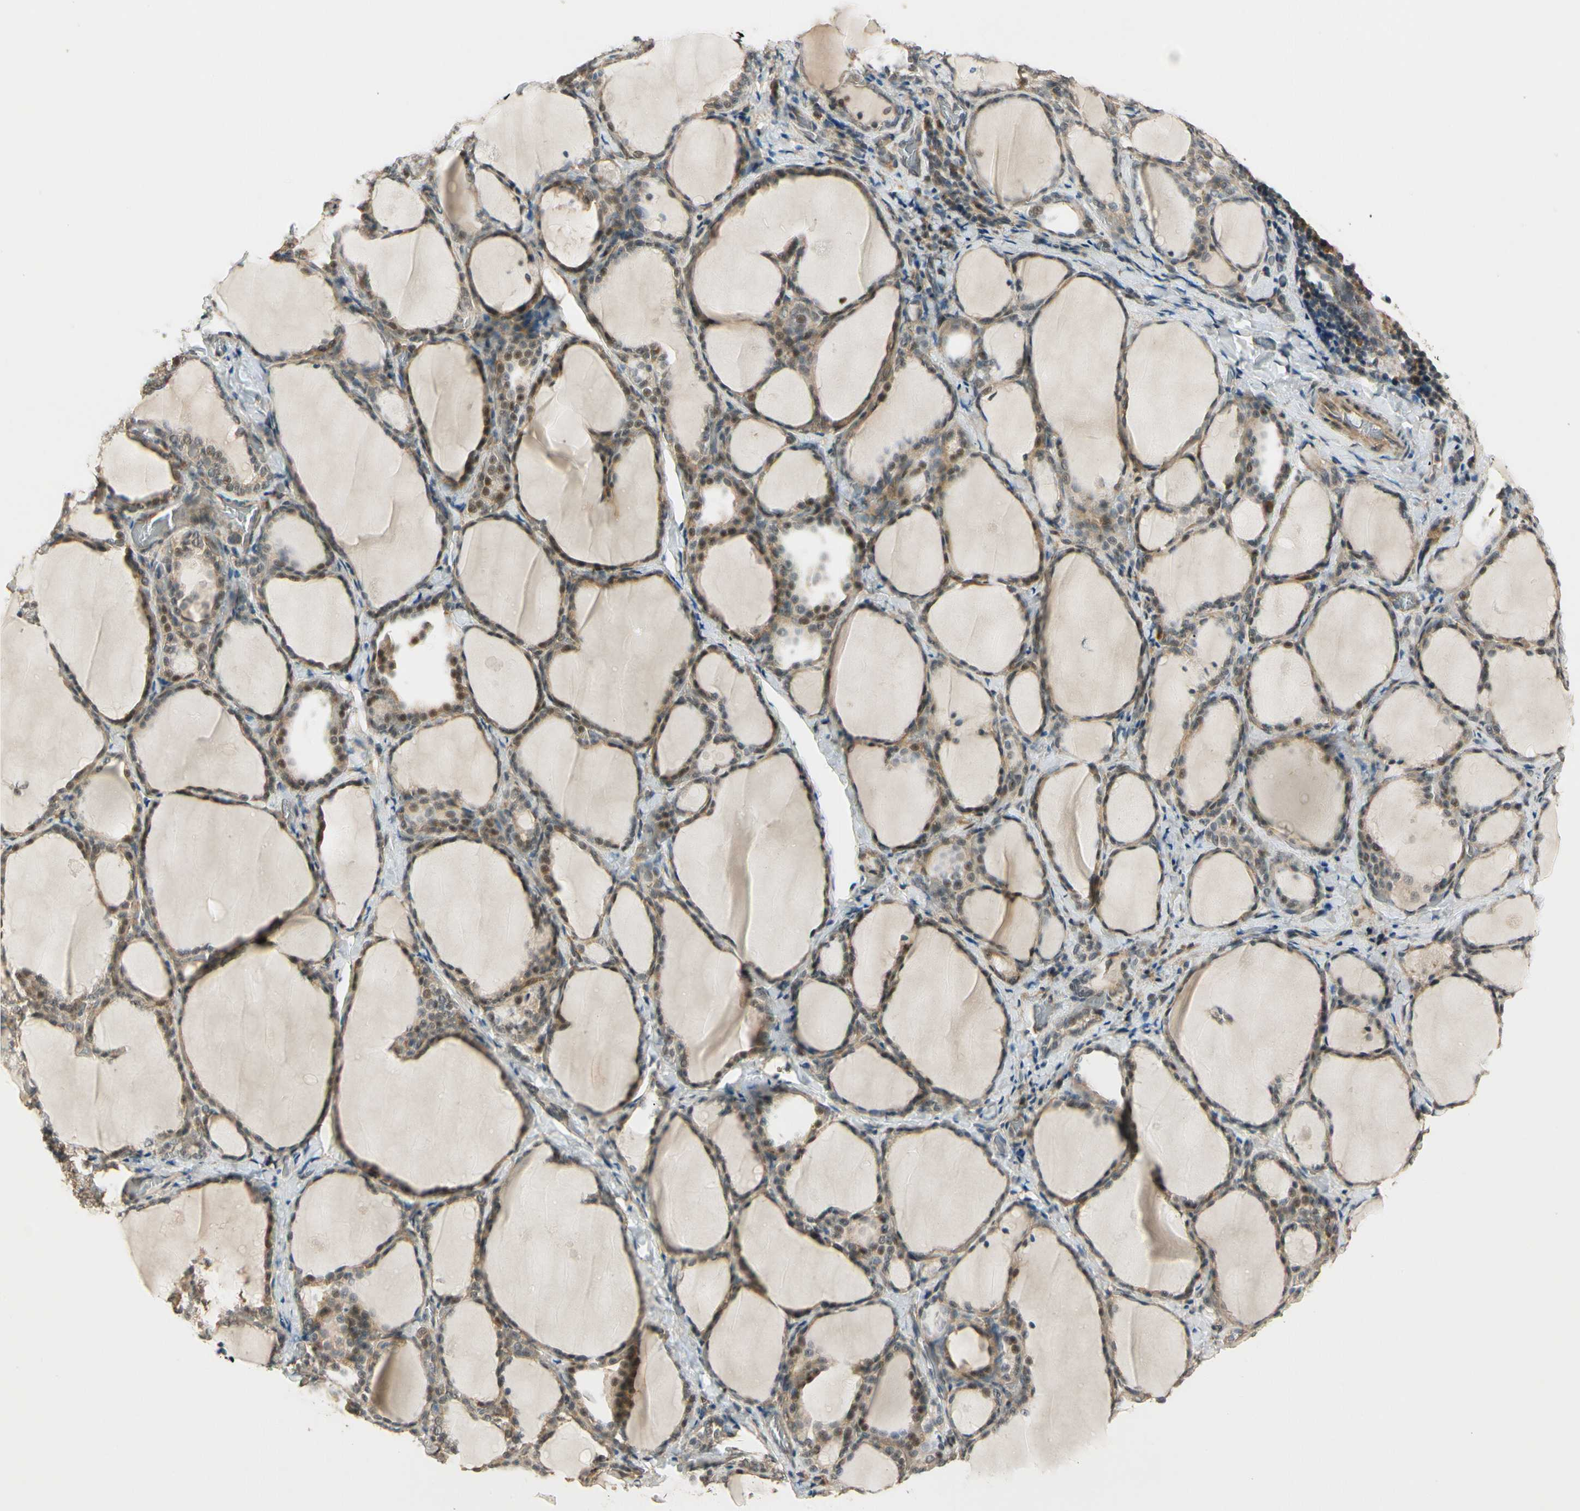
{"staining": {"intensity": "moderate", "quantity": ">75%", "location": "cytoplasmic/membranous,nuclear"}, "tissue": "thyroid gland", "cell_type": "Glandular cells", "image_type": "normal", "snomed": [{"axis": "morphology", "description": "Normal tissue, NOS"}, {"axis": "morphology", "description": "Papillary adenocarcinoma, NOS"}, {"axis": "topography", "description": "Thyroid gland"}], "caption": "Protein staining exhibits moderate cytoplasmic/membranous,nuclear positivity in approximately >75% of glandular cells in unremarkable thyroid gland.", "gene": "MCPH1", "patient": {"sex": "female", "age": 30}}